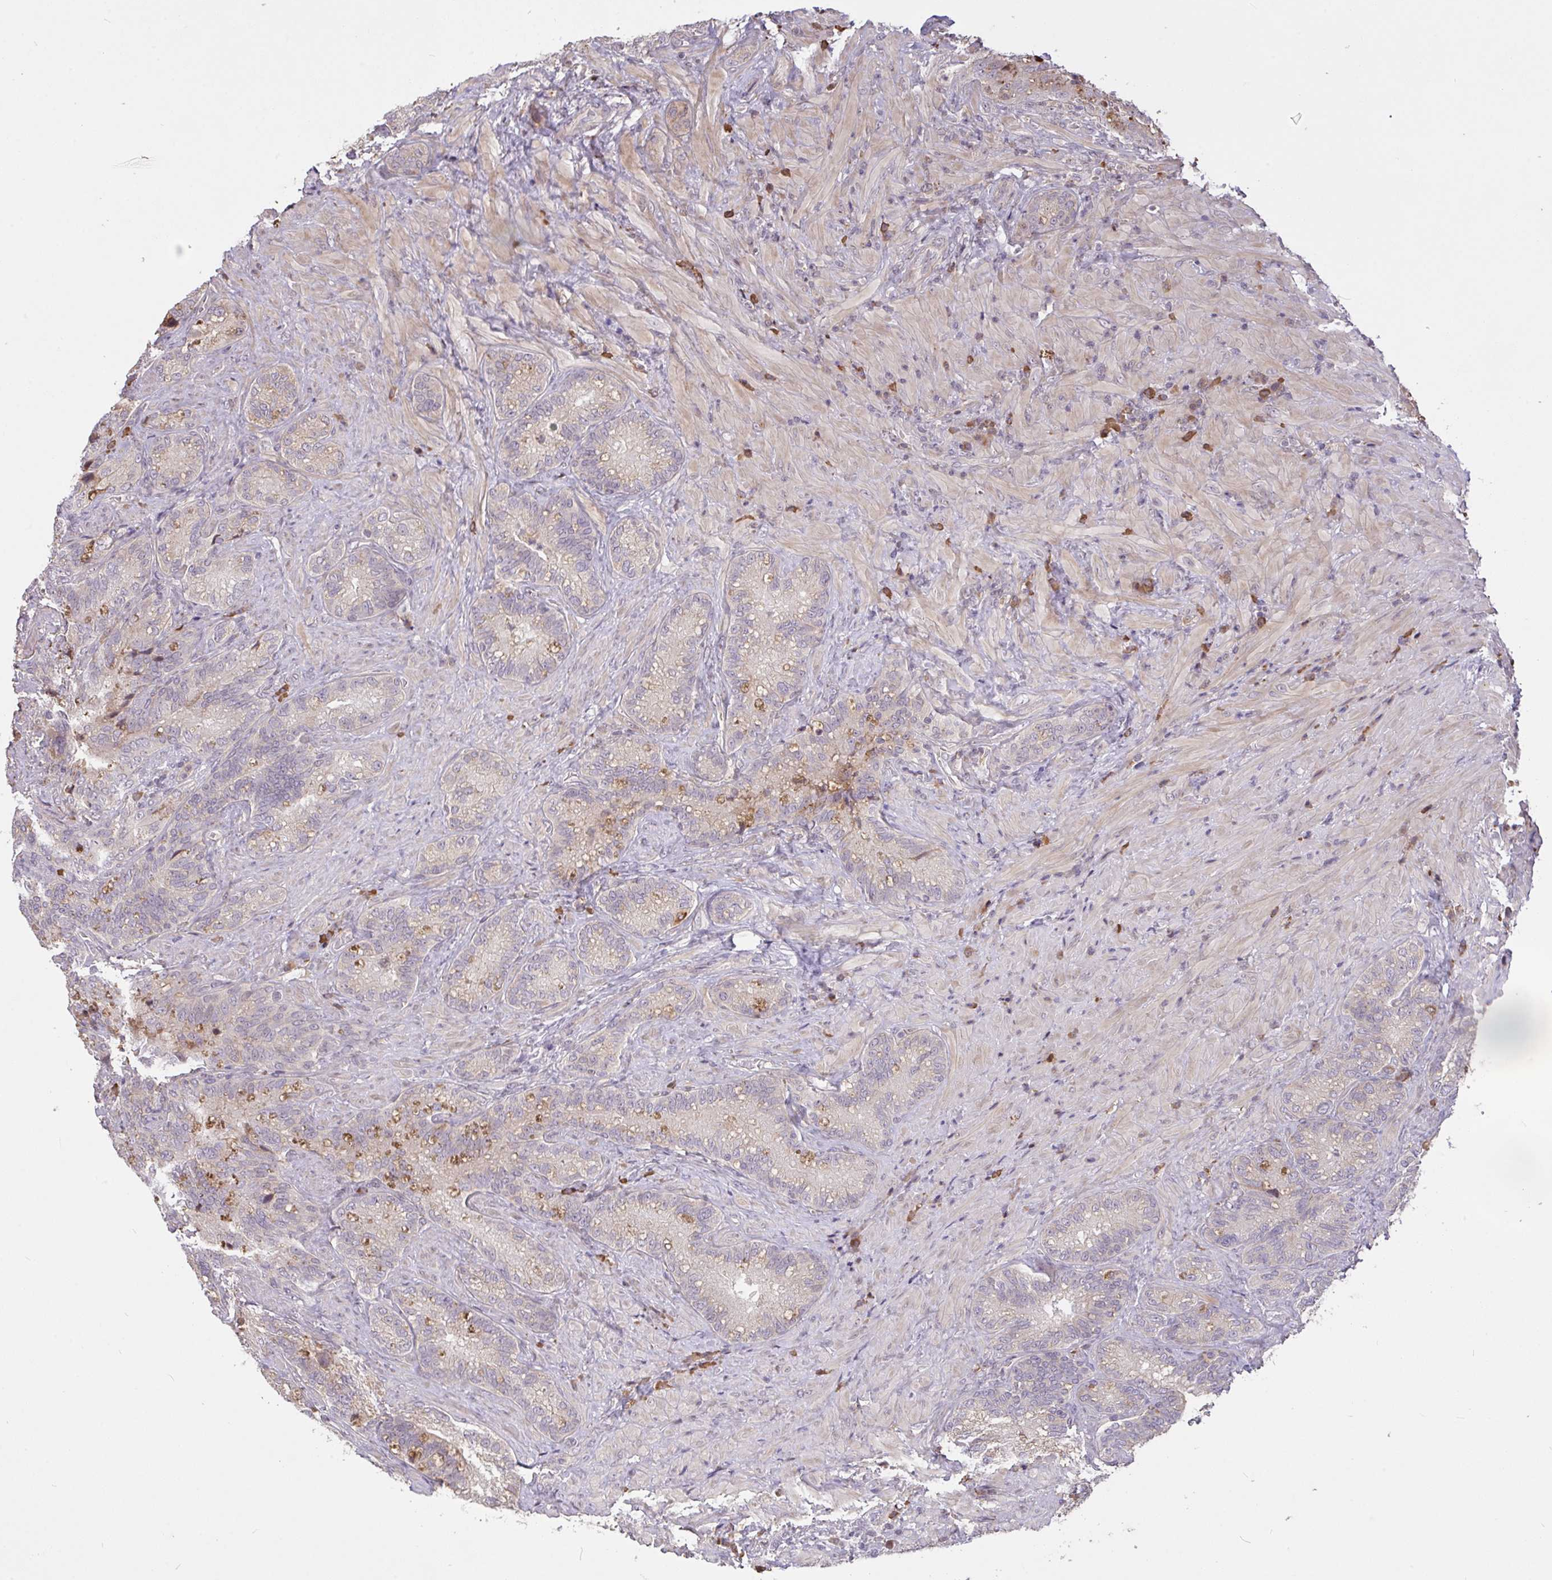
{"staining": {"intensity": "moderate", "quantity": "<25%", "location": "cytoplasmic/membranous"}, "tissue": "seminal vesicle", "cell_type": "Glandular cells", "image_type": "normal", "snomed": [{"axis": "morphology", "description": "Normal tissue, NOS"}, {"axis": "topography", "description": "Seminal veicle"}], "caption": "Immunohistochemical staining of benign human seminal vesicle exhibits moderate cytoplasmic/membranous protein positivity in approximately <25% of glandular cells.", "gene": "FCER1A", "patient": {"sex": "male", "age": 68}}